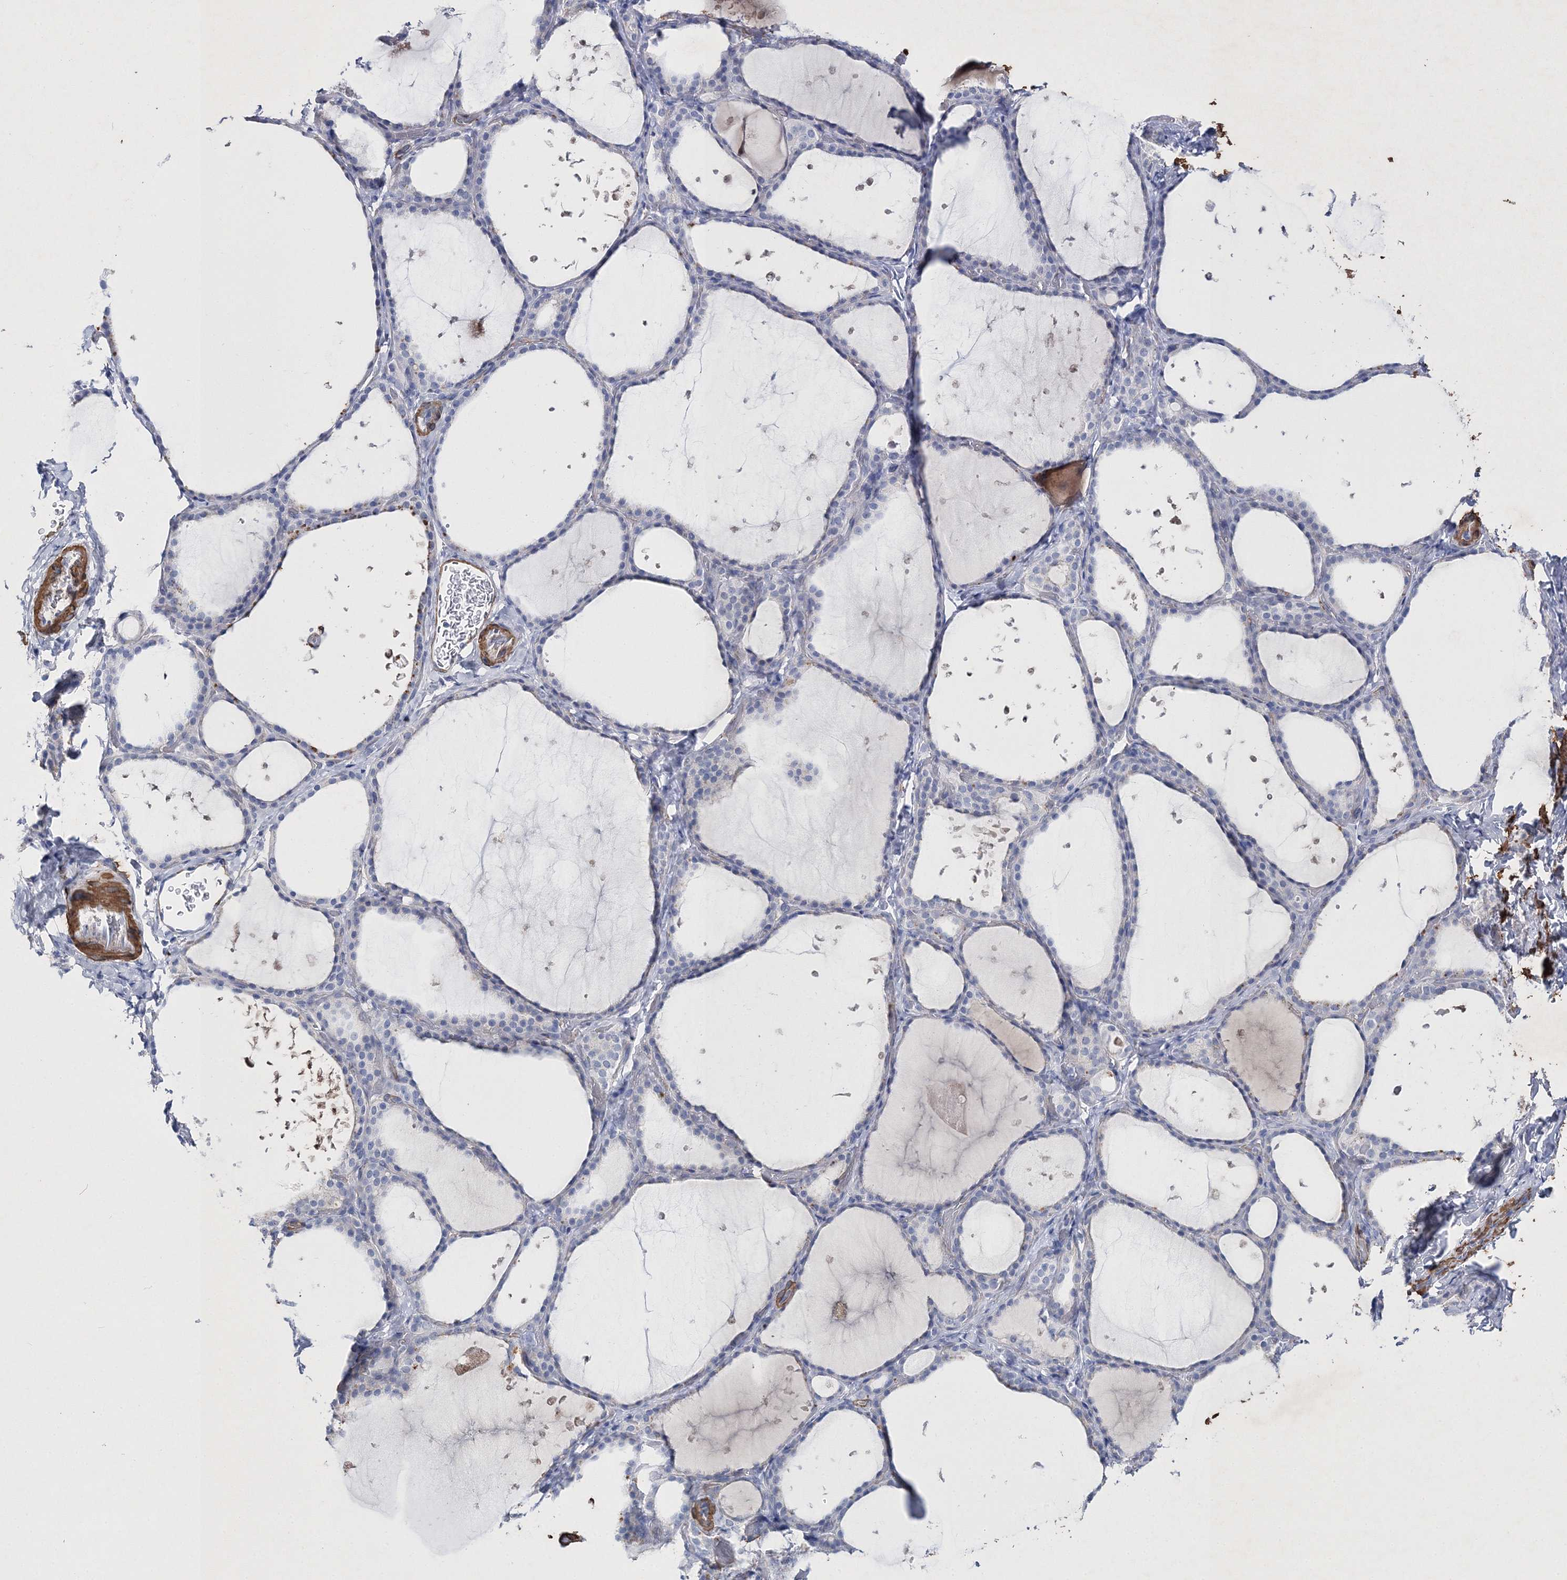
{"staining": {"intensity": "negative", "quantity": "none", "location": "none"}, "tissue": "thyroid gland", "cell_type": "Glandular cells", "image_type": "normal", "snomed": [{"axis": "morphology", "description": "Normal tissue, NOS"}, {"axis": "topography", "description": "Thyroid gland"}], "caption": "IHC of normal thyroid gland exhibits no expression in glandular cells. (Immunohistochemistry (ihc), brightfield microscopy, high magnification).", "gene": "RTN2", "patient": {"sex": "female", "age": 44}}